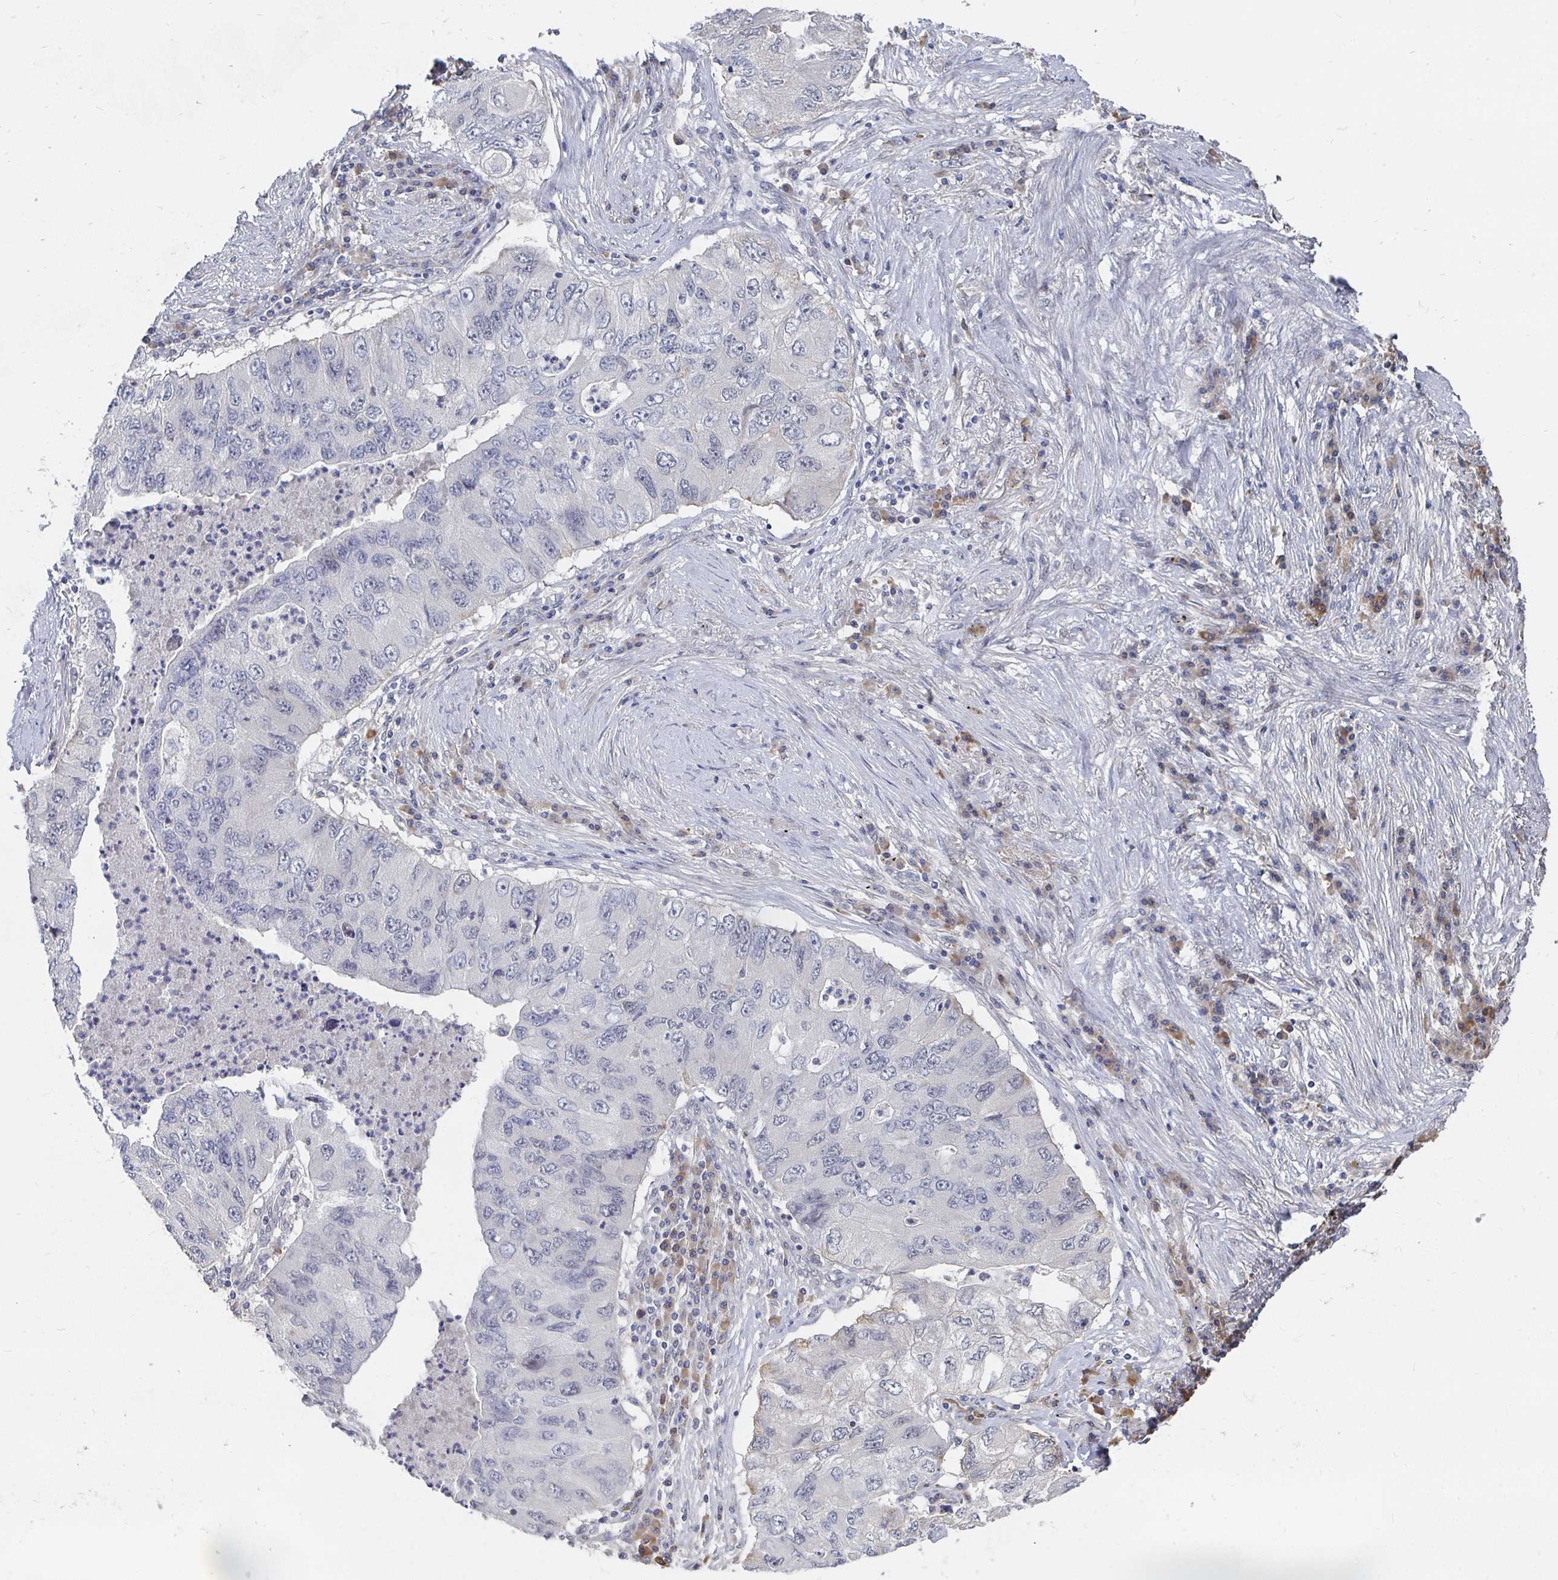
{"staining": {"intensity": "negative", "quantity": "none", "location": "none"}, "tissue": "lung cancer", "cell_type": "Tumor cells", "image_type": "cancer", "snomed": [{"axis": "morphology", "description": "Adenocarcinoma, NOS"}, {"axis": "morphology", "description": "Adenocarcinoma, metastatic, NOS"}, {"axis": "topography", "description": "Lymph node"}, {"axis": "topography", "description": "Lung"}], "caption": "Lung adenocarcinoma was stained to show a protein in brown. There is no significant staining in tumor cells. (IHC, brightfield microscopy, high magnification).", "gene": "MEIS1", "patient": {"sex": "female", "age": 54}}